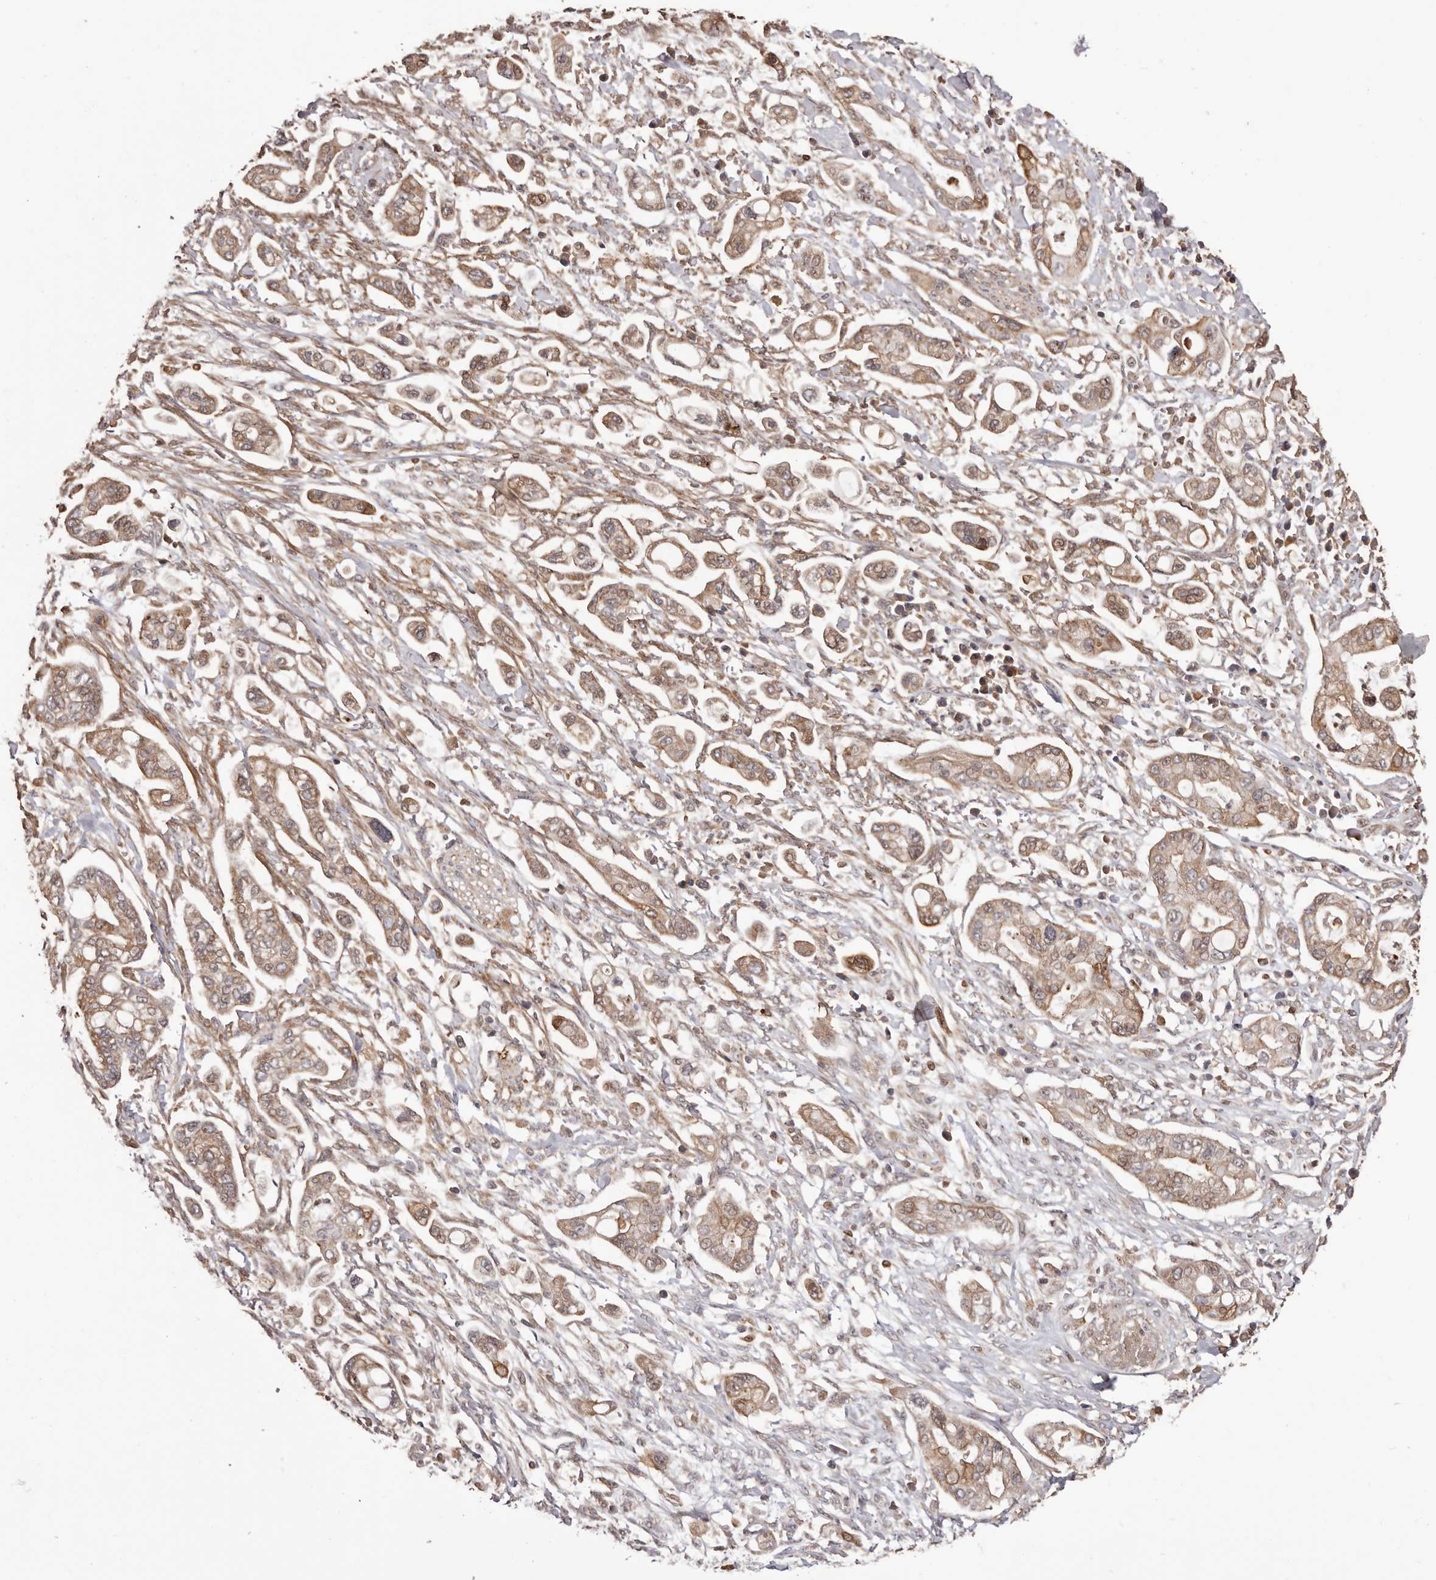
{"staining": {"intensity": "moderate", "quantity": ">75%", "location": "cytoplasmic/membranous"}, "tissue": "pancreatic cancer", "cell_type": "Tumor cells", "image_type": "cancer", "snomed": [{"axis": "morphology", "description": "Adenocarcinoma, NOS"}, {"axis": "topography", "description": "Pancreas"}], "caption": "Pancreatic cancer (adenocarcinoma) stained for a protein exhibits moderate cytoplasmic/membranous positivity in tumor cells.", "gene": "ZCCHC7", "patient": {"sex": "male", "age": 68}}